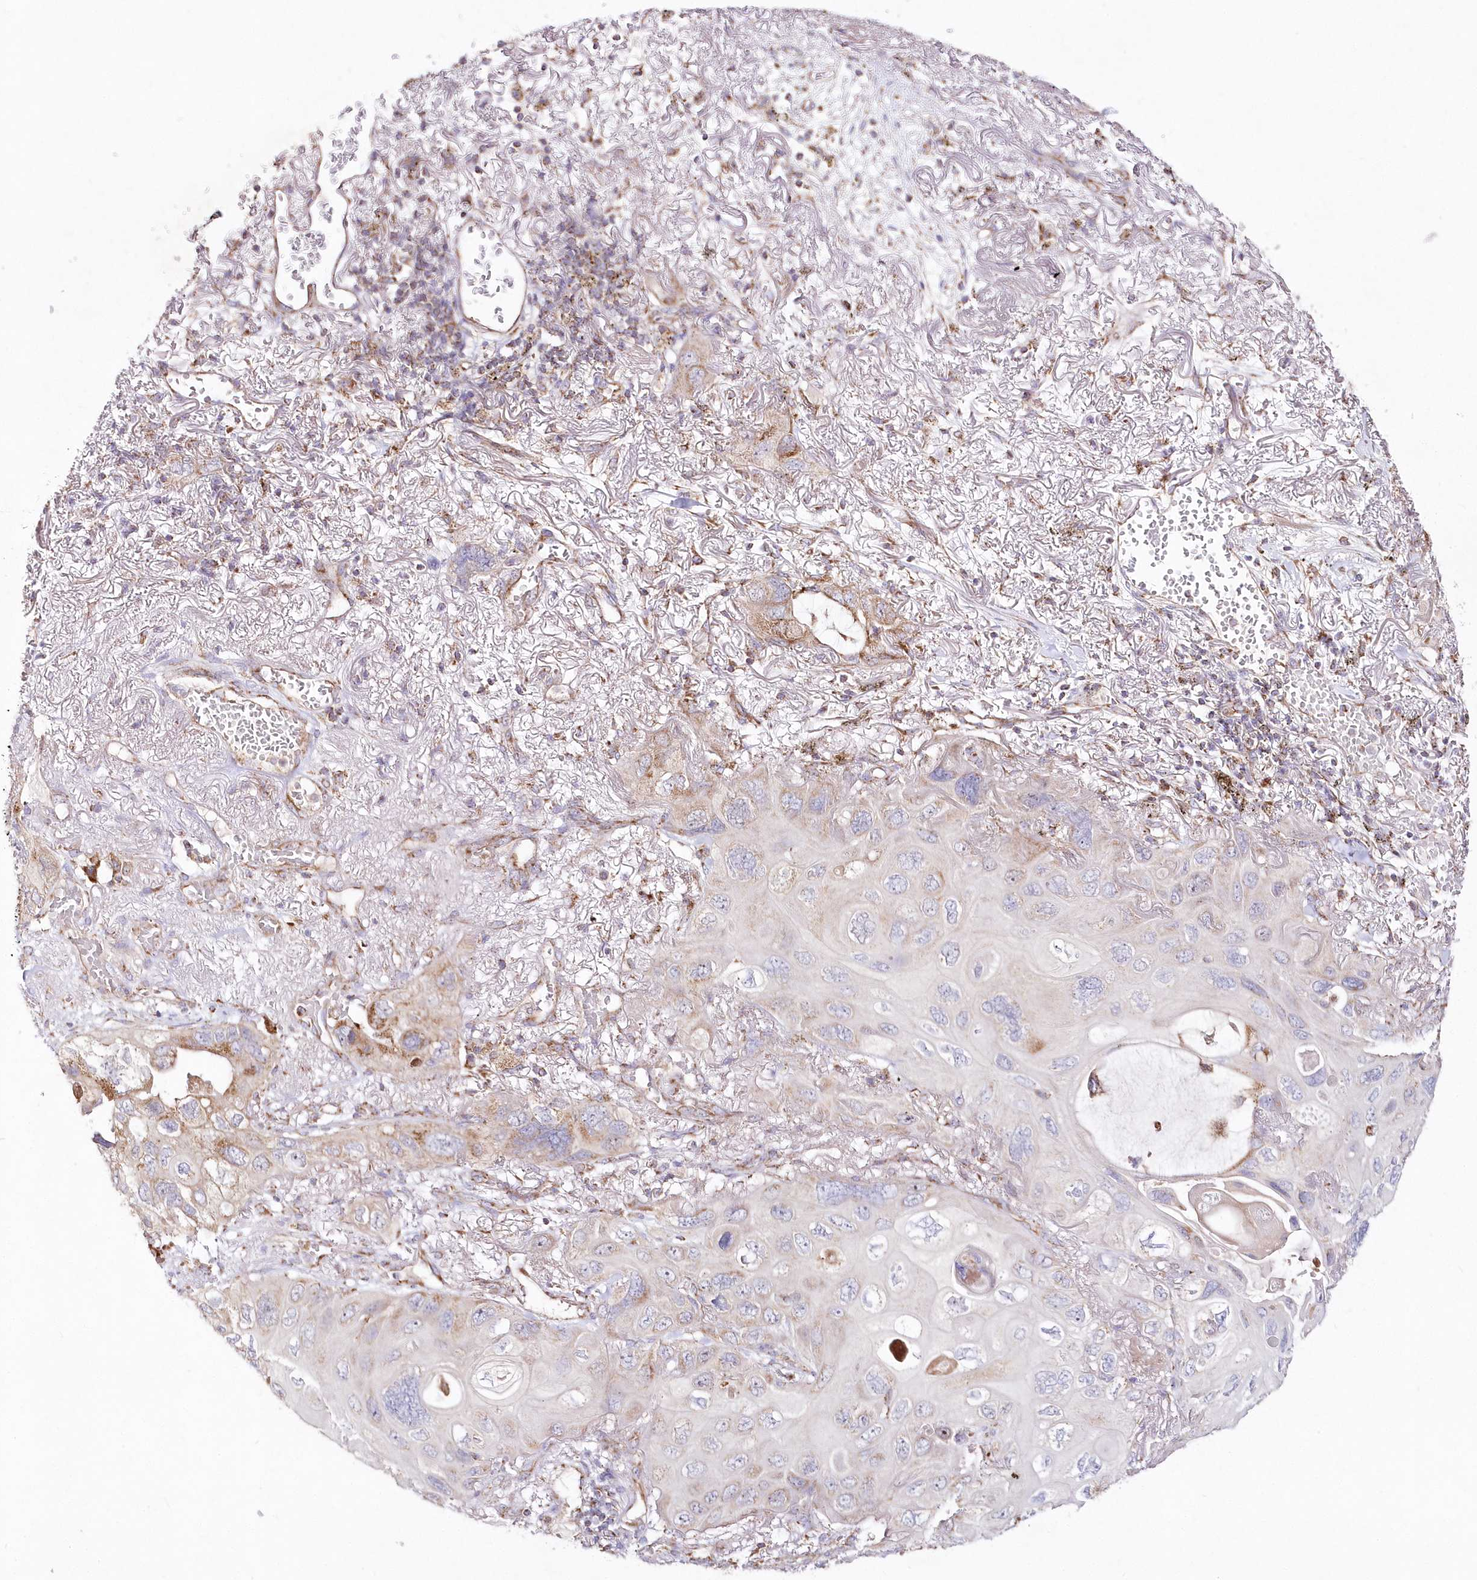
{"staining": {"intensity": "negative", "quantity": "none", "location": "none"}, "tissue": "lung cancer", "cell_type": "Tumor cells", "image_type": "cancer", "snomed": [{"axis": "morphology", "description": "Squamous cell carcinoma, NOS"}, {"axis": "topography", "description": "Lung"}], "caption": "Immunohistochemistry image of neoplastic tissue: squamous cell carcinoma (lung) stained with DAB exhibits no significant protein positivity in tumor cells.", "gene": "DNA2", "patient": {"sex": "female", "age": 73}}